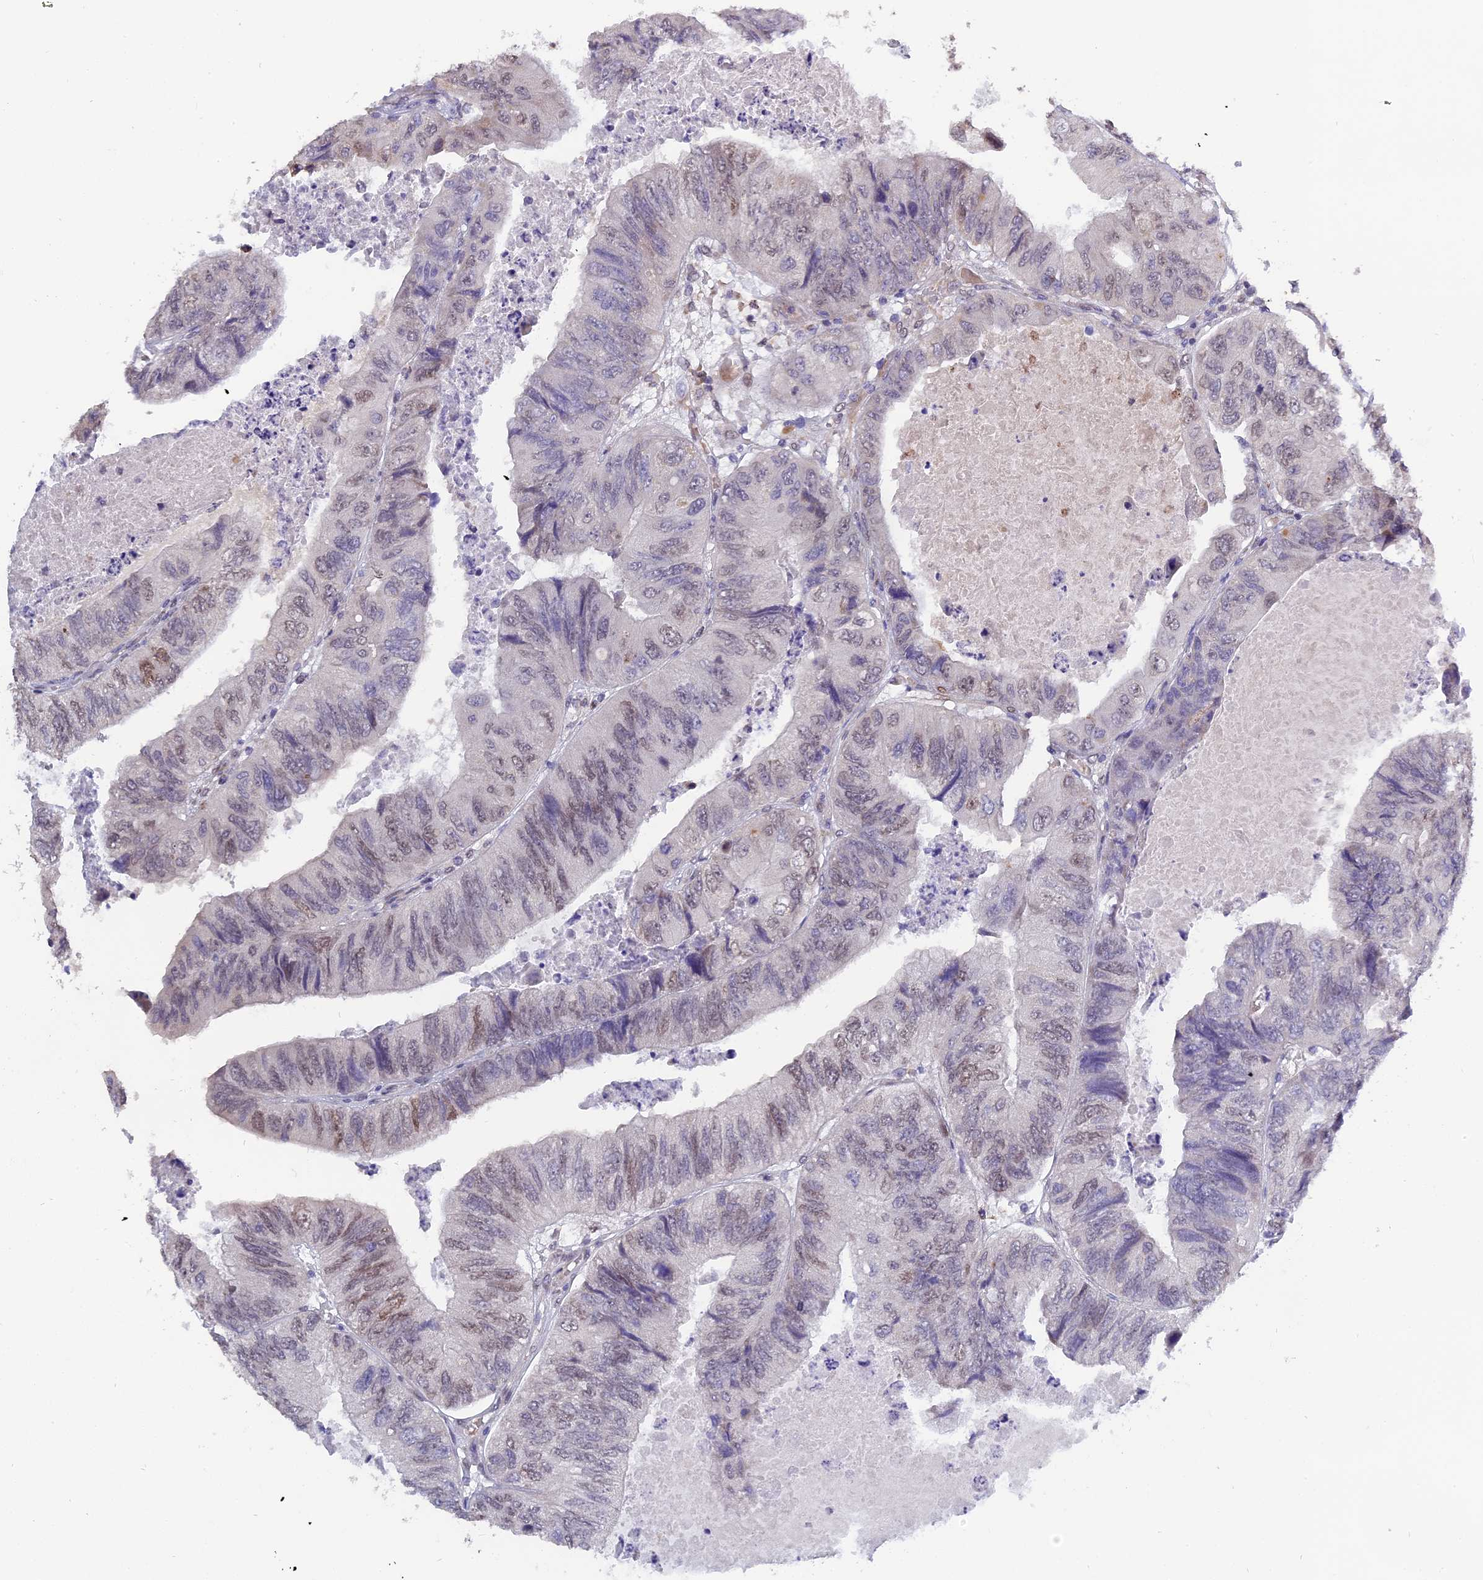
{"staining": {"intensity": "moderate", "quantity": "<25%", "location": "nuclear"}, "tissue": "colorectal cancer", "cell_type": "Tumor cells", "image_type": "cancer", "snomed": [{"axis": "morphology", "description": "Adenocarcinoma, NOS"}, {"axis": "topography", "description": "Rectum"}], "caption": "IHC photomicrograph of human adenocarcinoma (colorectal) stained for a protein (brown), which exhibits low levels of moderate nuclear expression in approximately <25% of tumor cells.", "gene": "PYGO1", "patient": {"sex": "male", "age": 63}}